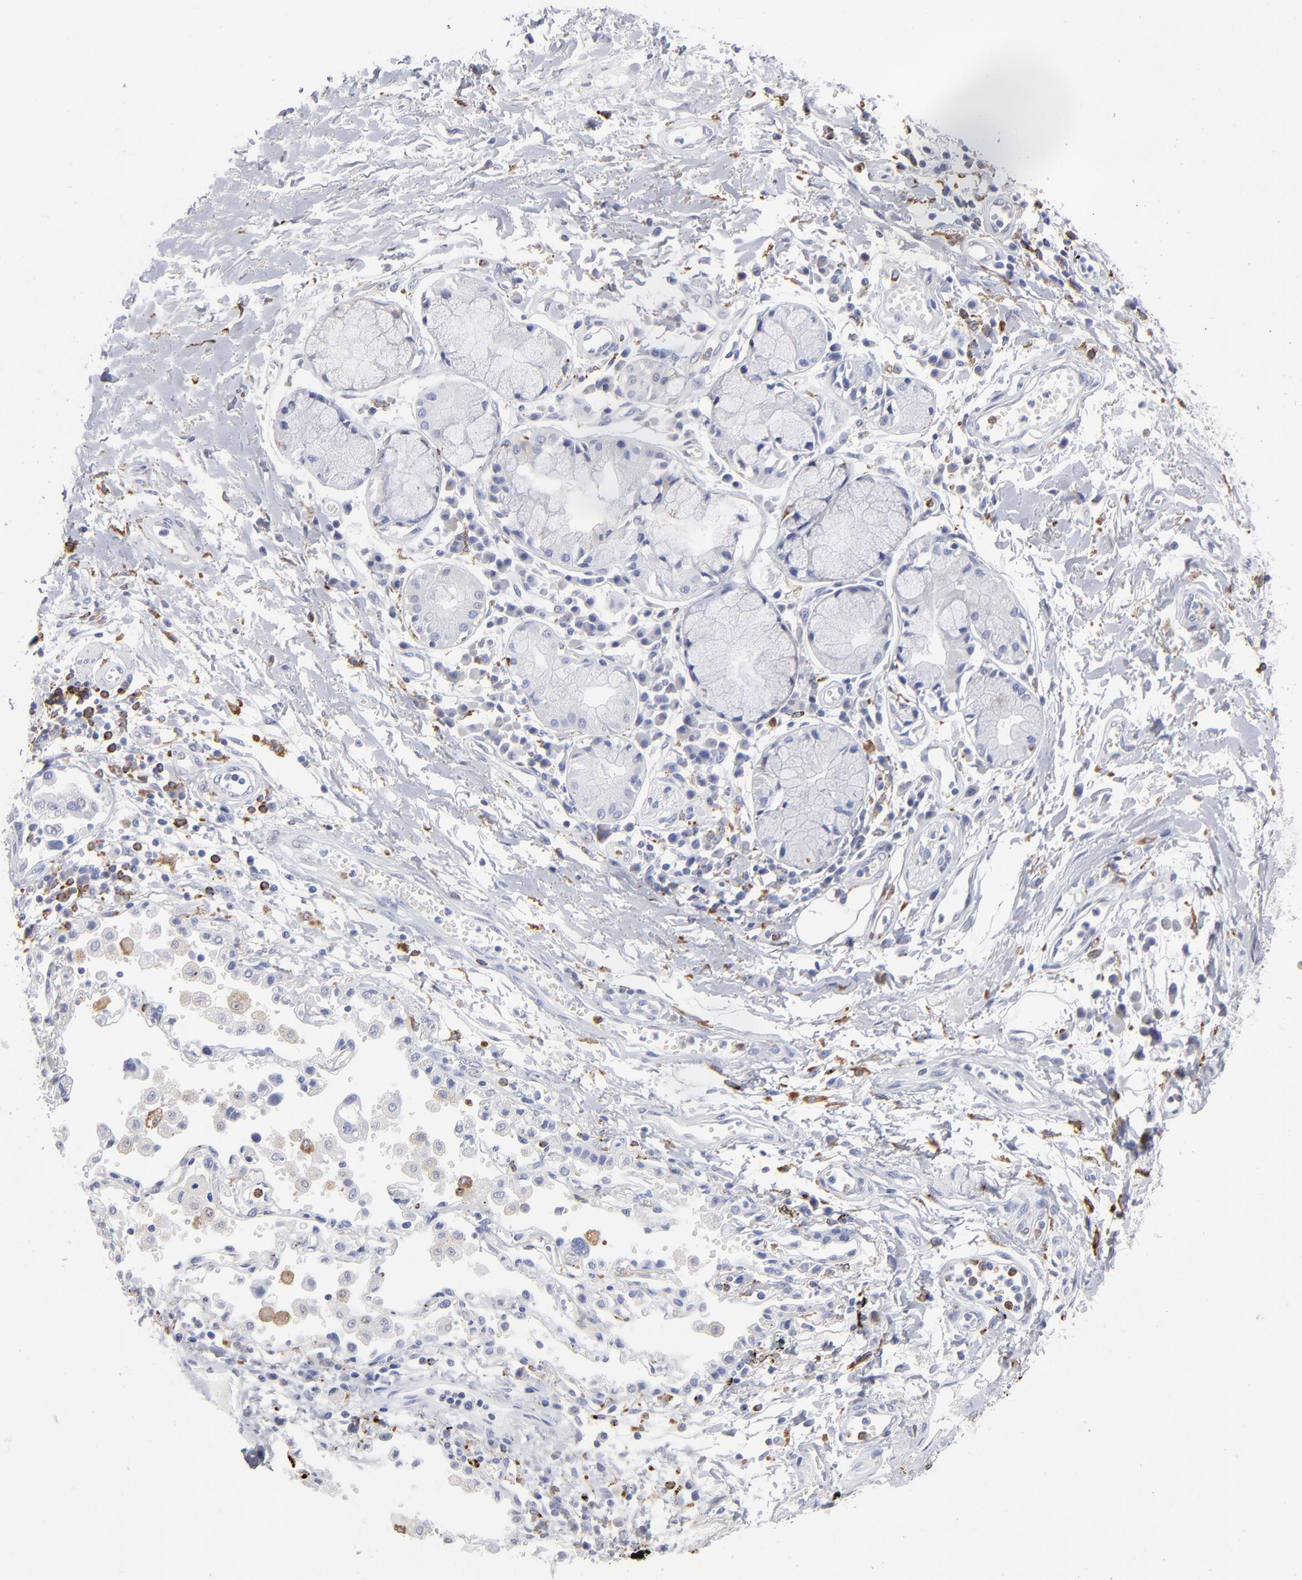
{"staining": {"intensity": "negative", "quantity": "none", "location": "none"}, "tissue": "adipose tissue", "cell_type": "Adipocytes", "image_type": "normal", "snomed": [{"axis": "morphology", "description": "Normal tissue, NOS"}, {"axis": "morphology", "description": "Adenocarcinoma, NOS"}, {"axis": "topography", "description": "Cartilage tissue"}, {"axis": "topography", "description": "Bronchus"}, {"axis": "topography", "description": "Lung"}], "caption": "This is an immunohistochemistry (IHC) photomicrograph of unremarkable adipose tissue. There is no positivity in adipocytes.", "gene": "CD180", "patient": {"sex": "female", "age": 67}}